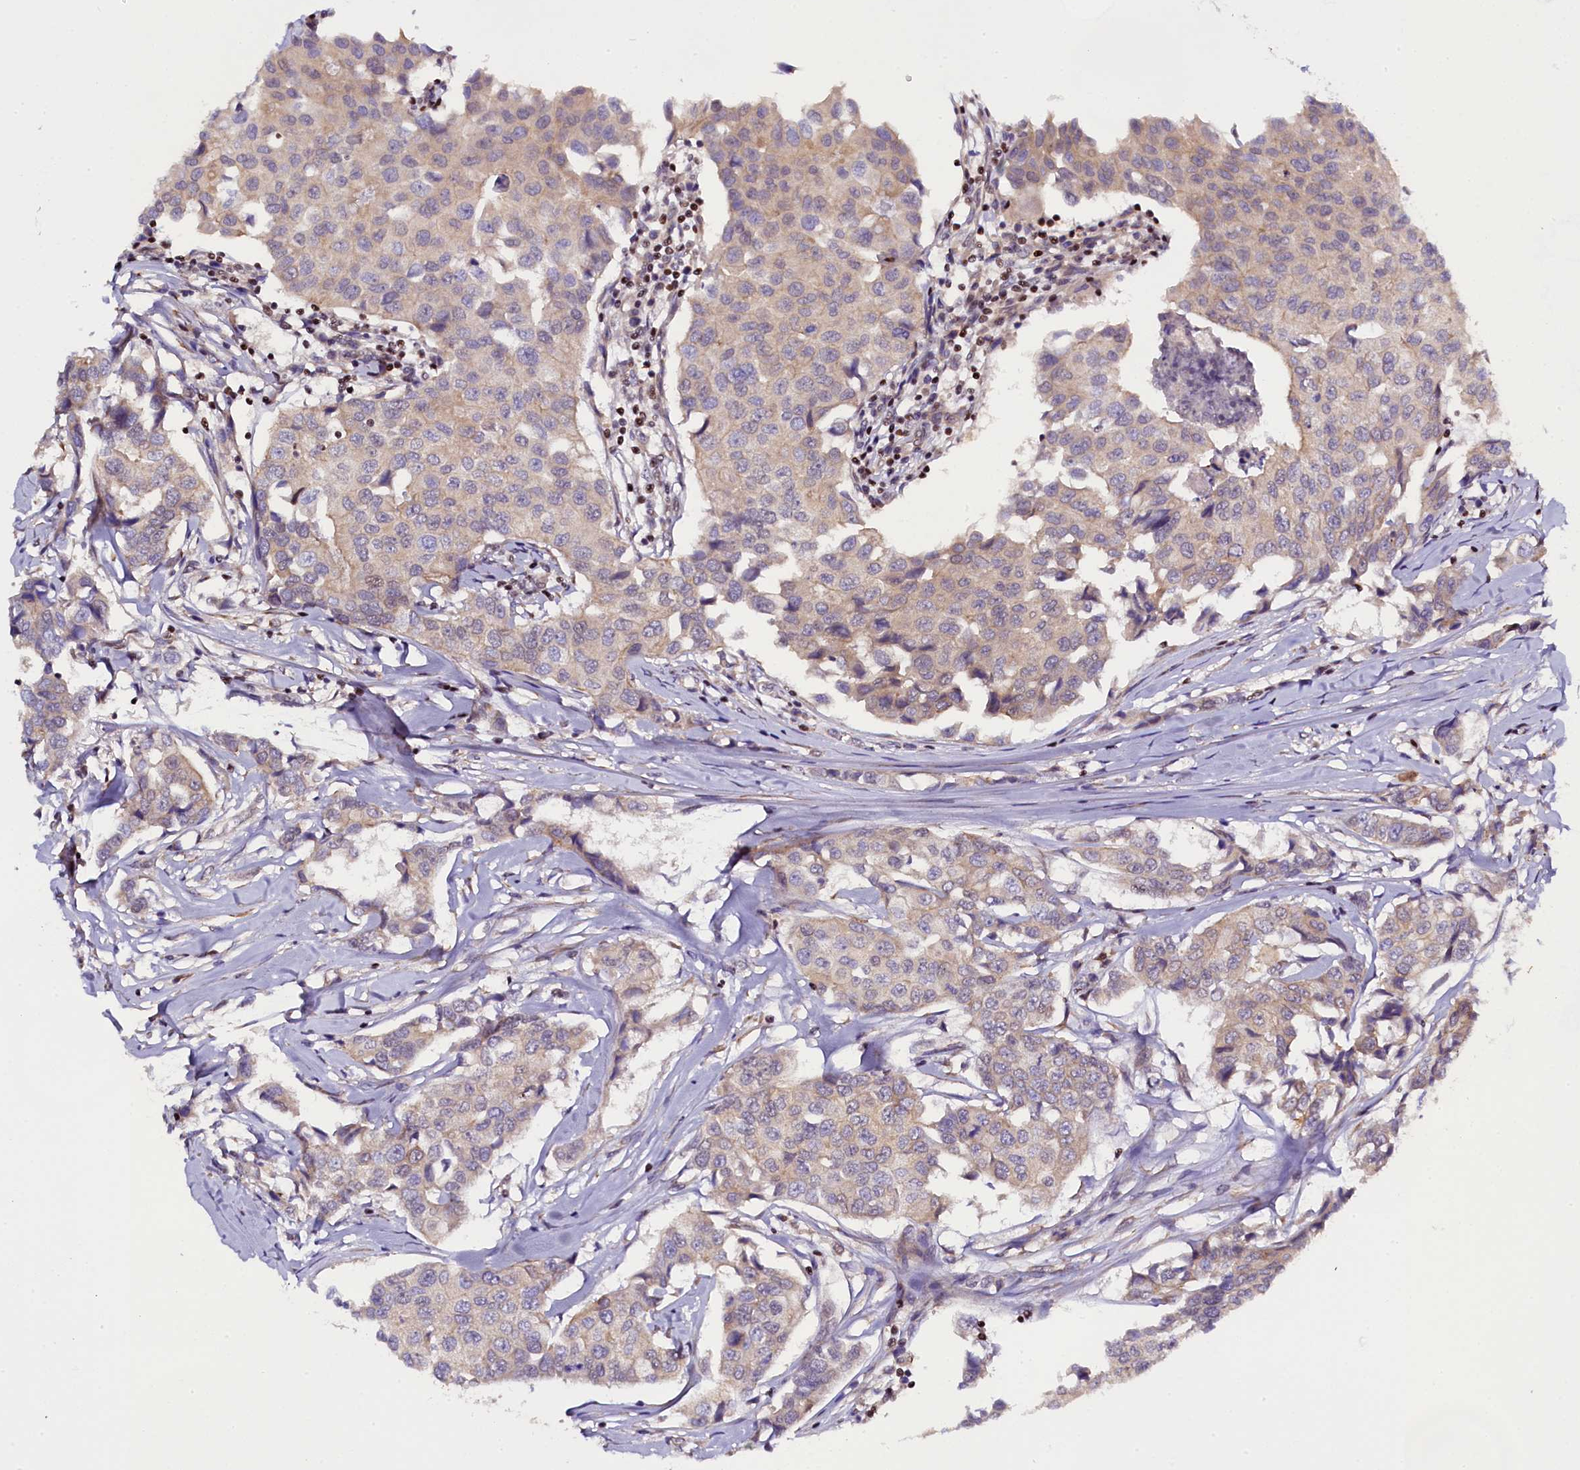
{"staining": {"intensity": "negative", "quantity": "none", "location": "none"}, "tissue": "breast cancer", "cell_type": "Tumor cells", "image_type": "cancer", "snomed": [{"axis": "morphology", "description": "Duct carcinoma"}, {"axis": "topography", "description": "Breast"}], "caption": "Immunohistochemistry (IHC) image of neoplastic tissue: human breast cancer stained with DAB (3,3'-diaminobenzidine) demonstrates no significant protein positivity in tumor cells. (DAB immunohistochemistry (IHC) visualized using brightfield microscopy, high magnification).", "gene": "SP4", "patient": {"sex": "female", "age": 80}}